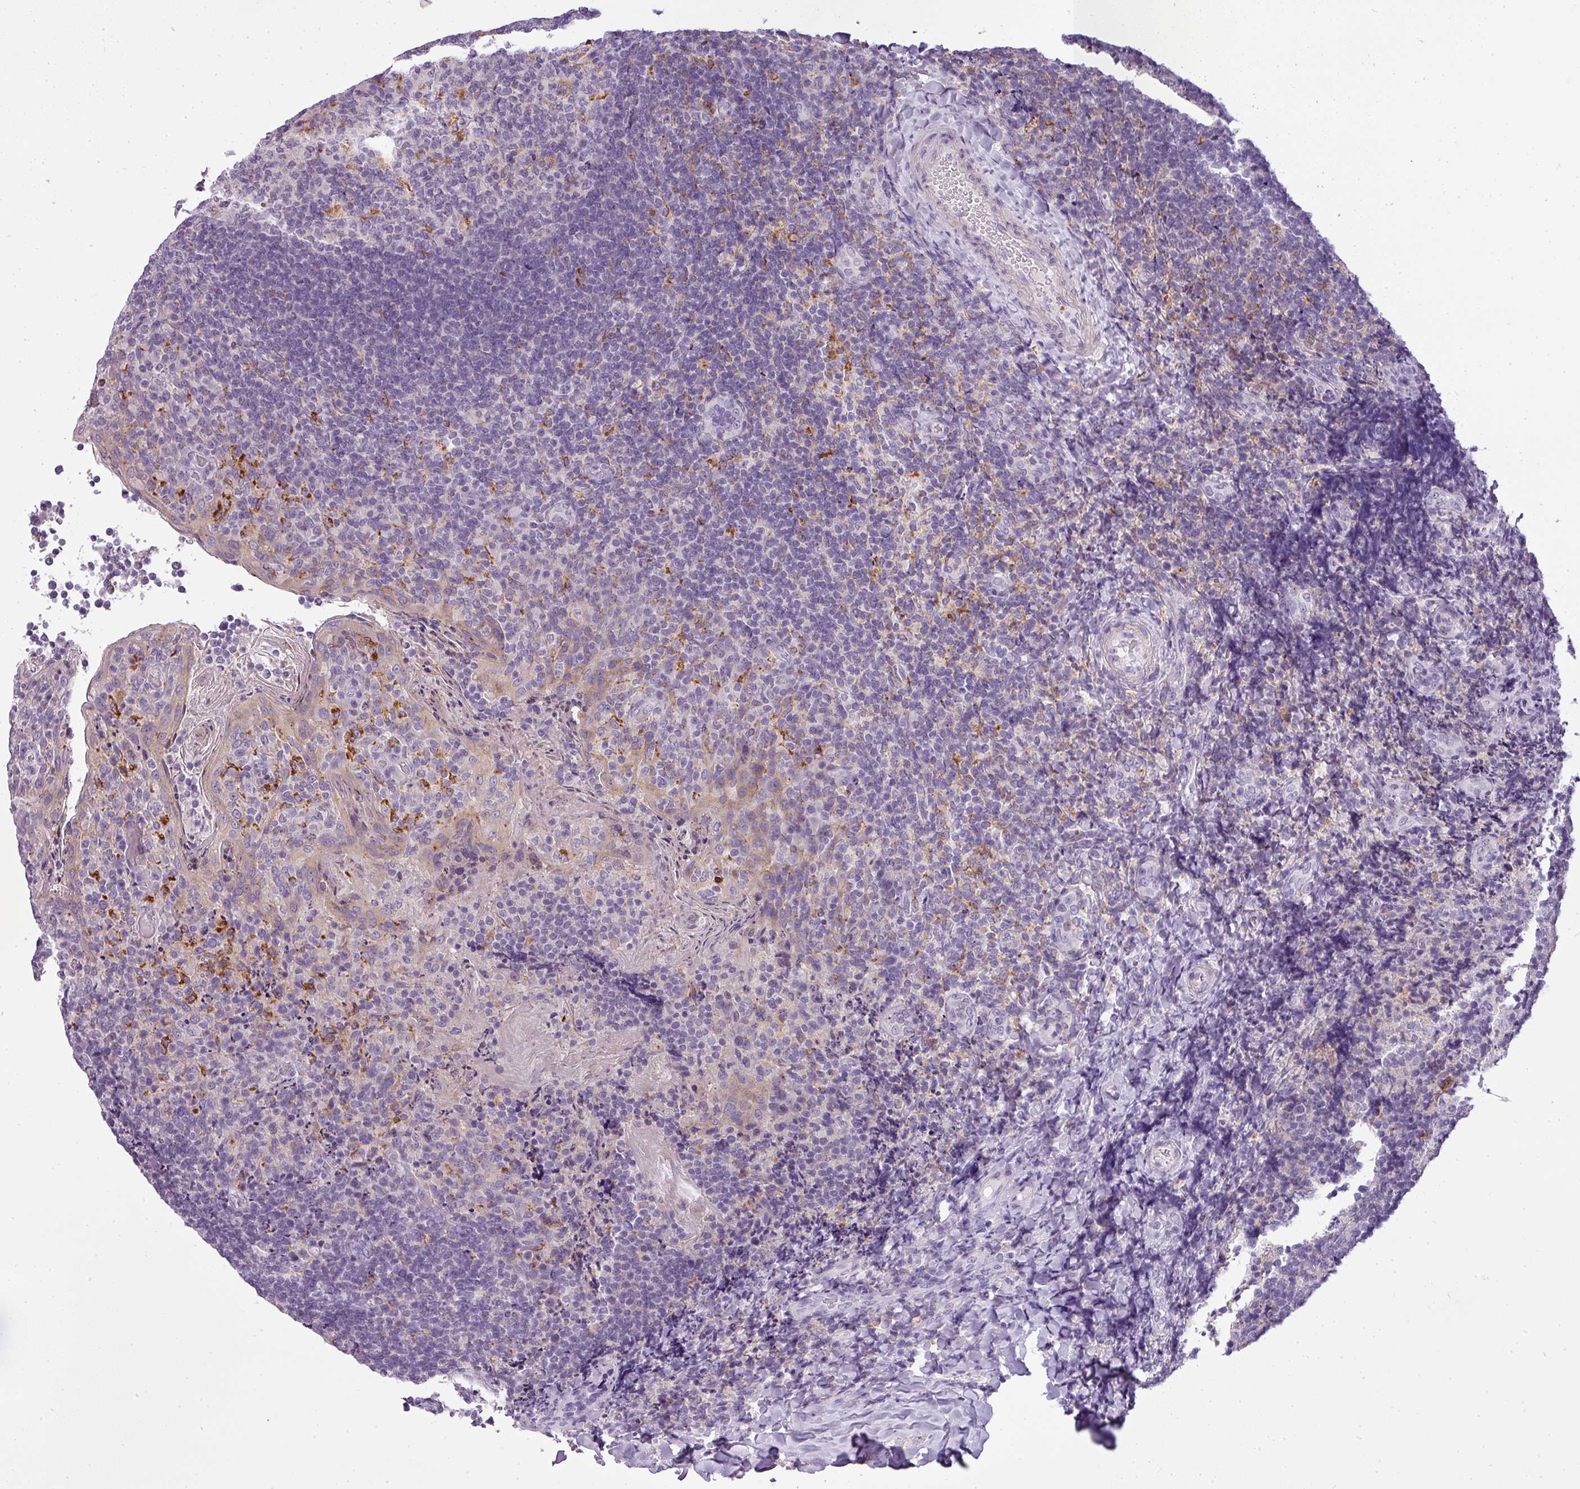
{"staining": {"intensity": "negative", "quantity": "none", "location": "none"}, "tissue": "tonsil", "cell_type": "Germinal center cells", "image_type": "normal", "snomed": [{"axis": "morphology", "description": "Normal tissue, NOS"}, {"axis": "topography", "description": "Tonsil"}], "caption": "Immunohistochemical staining of benign human tonsil shows no significant positivity in germinal center cells. (Immunohistochemistry, brightfield microscopy, high magnification).", "gene": "ATP6V1D", "patient": {"sex": "female", "age": 10}}